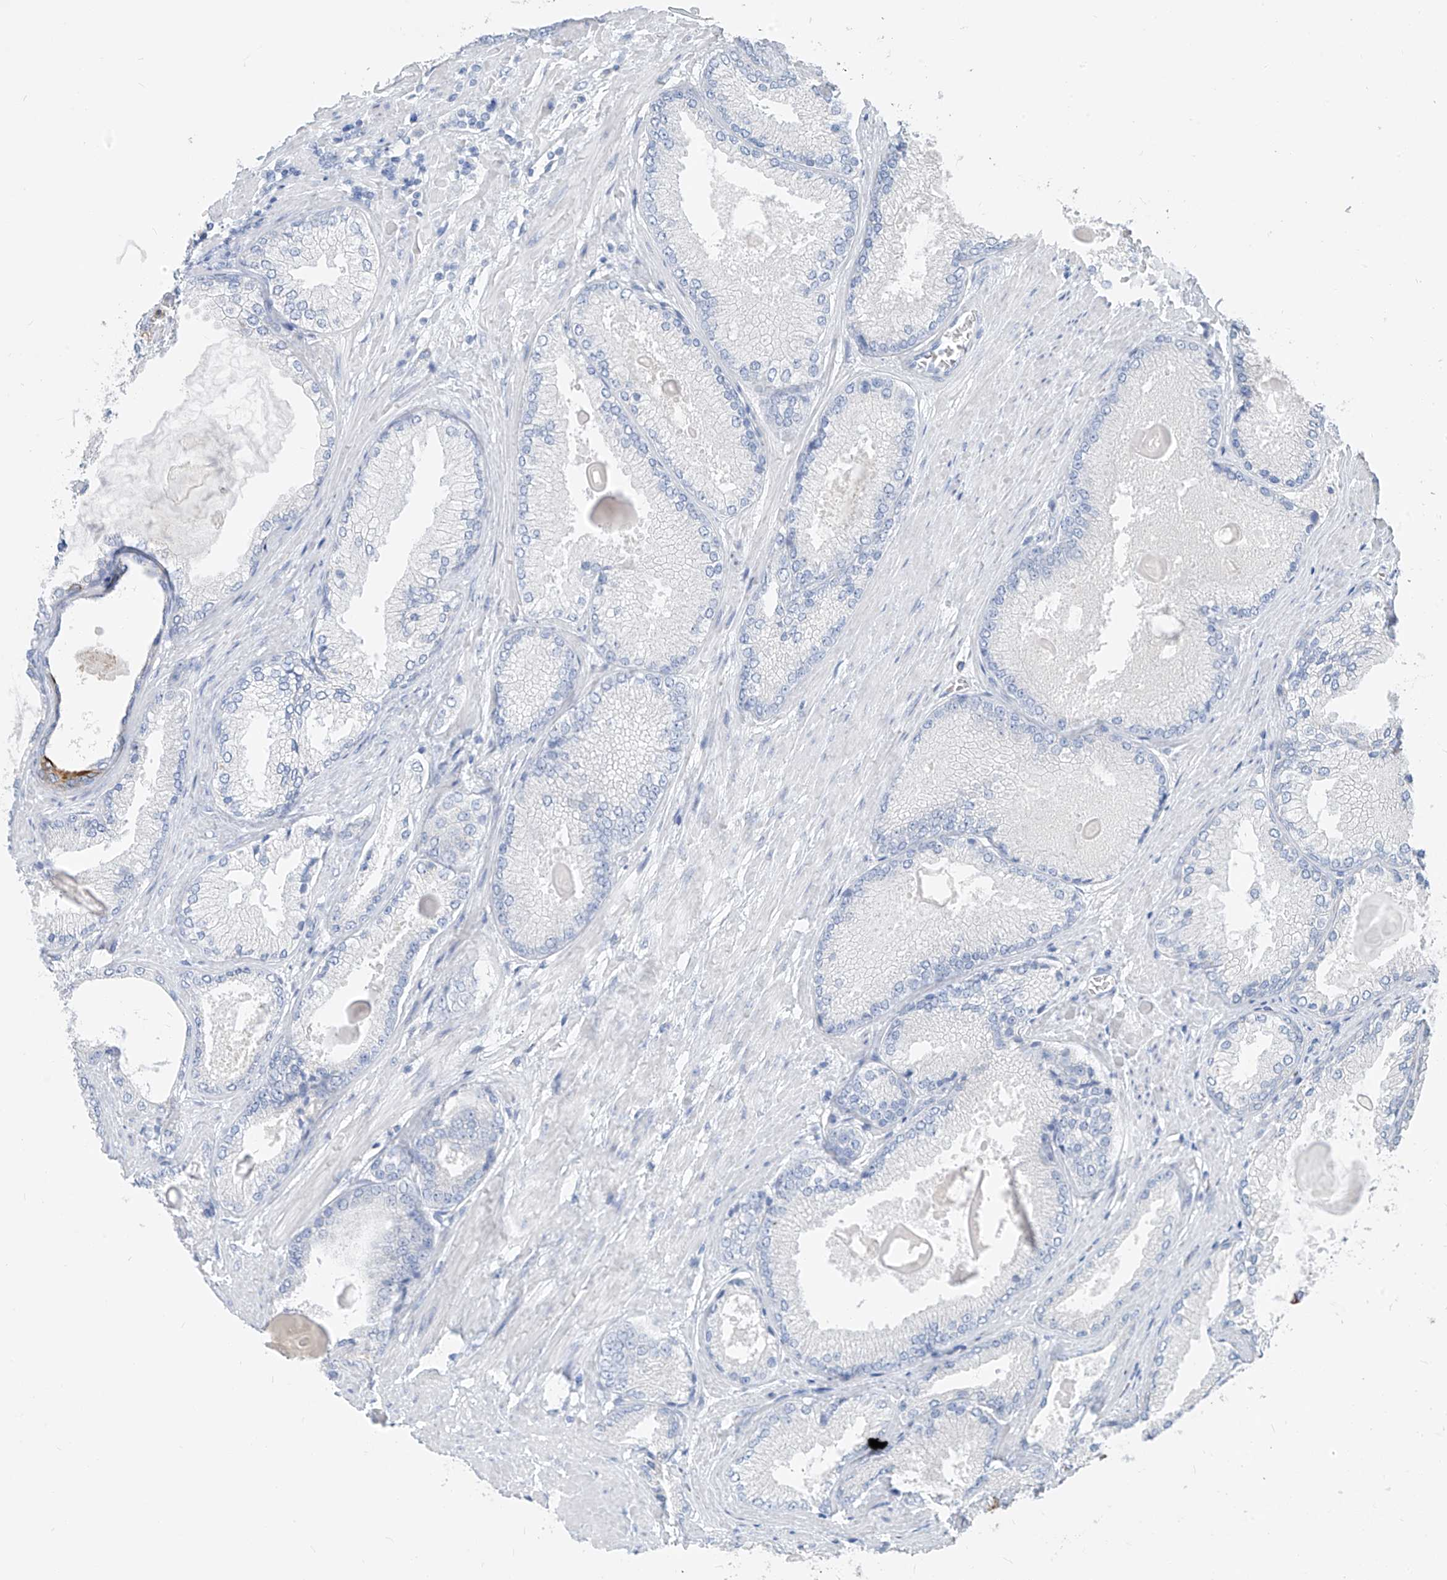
{"staining": {"intensity": "negative", "quantity": "none", "location": "none"}, "tissue": "prostate cancer", "cell_type": "Tumor cells", "image_type": "cancer", "snomed": [{"axis": "morphology", "description": "Adenocarcinoma, High grade"}, {"axis": "topography", "description": "Prostate"}], "caption": "DAB (3,3'-diaminobenzidine) immunohistochemical staining of prostate cancer (adenocarcinoma (high-grade)) shows no significant staining in tumor cells. (DAB immunohistochemistry, high magnification).", "gene": "PAFAH1B3", "patient": {"sex": "male", "age": 66}}